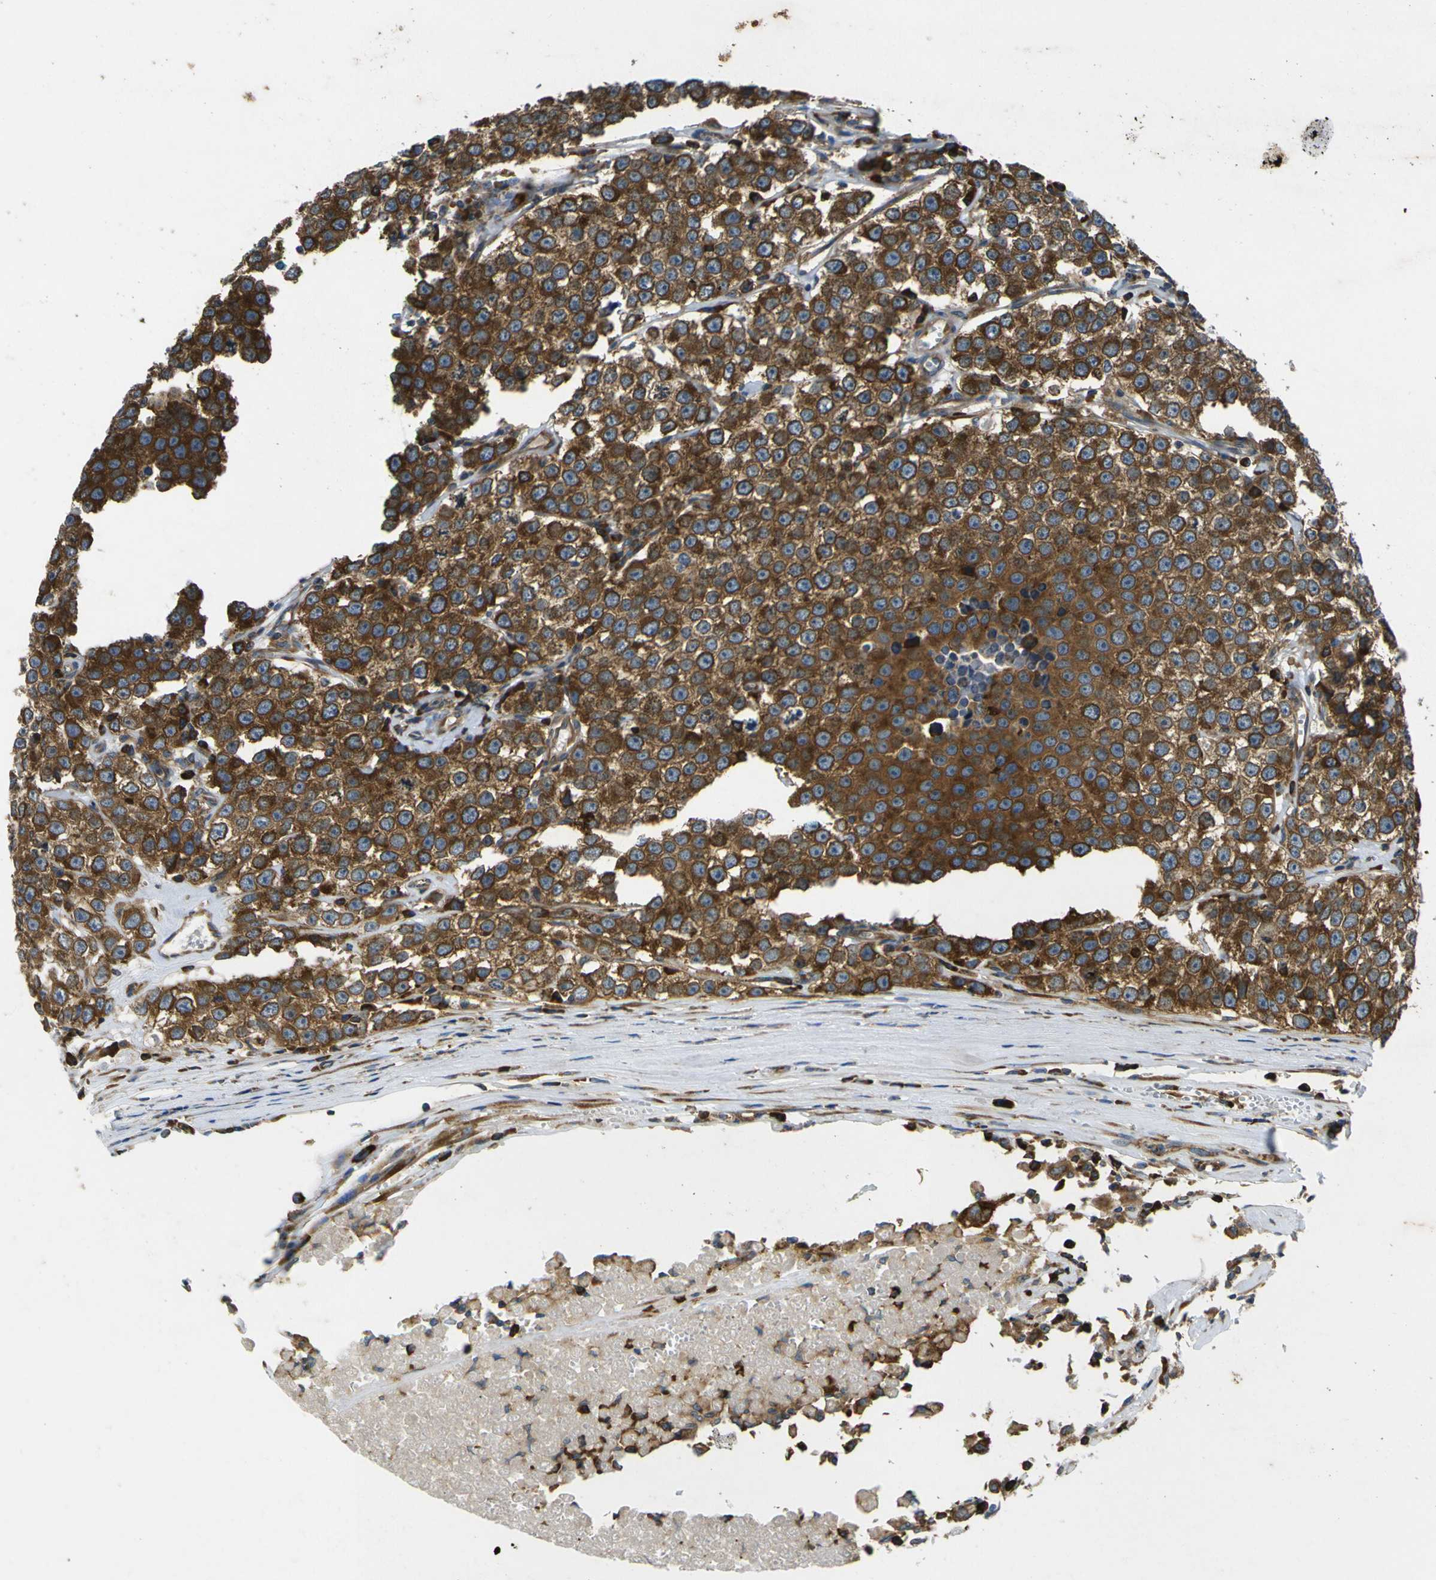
{"staining": {"intensity": "strong", "quantity": ">75%", "location": "cytoplasmic/membranous"}, "tissue": "testis cancer", "cell_type": "Tumor cells", "image_type": "cancer", "snomed": [{"axis": "morphology", "description": "Seminoma, NOS"}, {"axis": "morphology", "description": "Carcinoma, Embryonal, NOS"}, {"axis": "topography", "description": "Testis"}], "caption": "Testis seminoma stained with a protein marker displays strong staining in tumor cells.", "gene": "RPSA", "patient": {"sex": "male", "age": 52}}